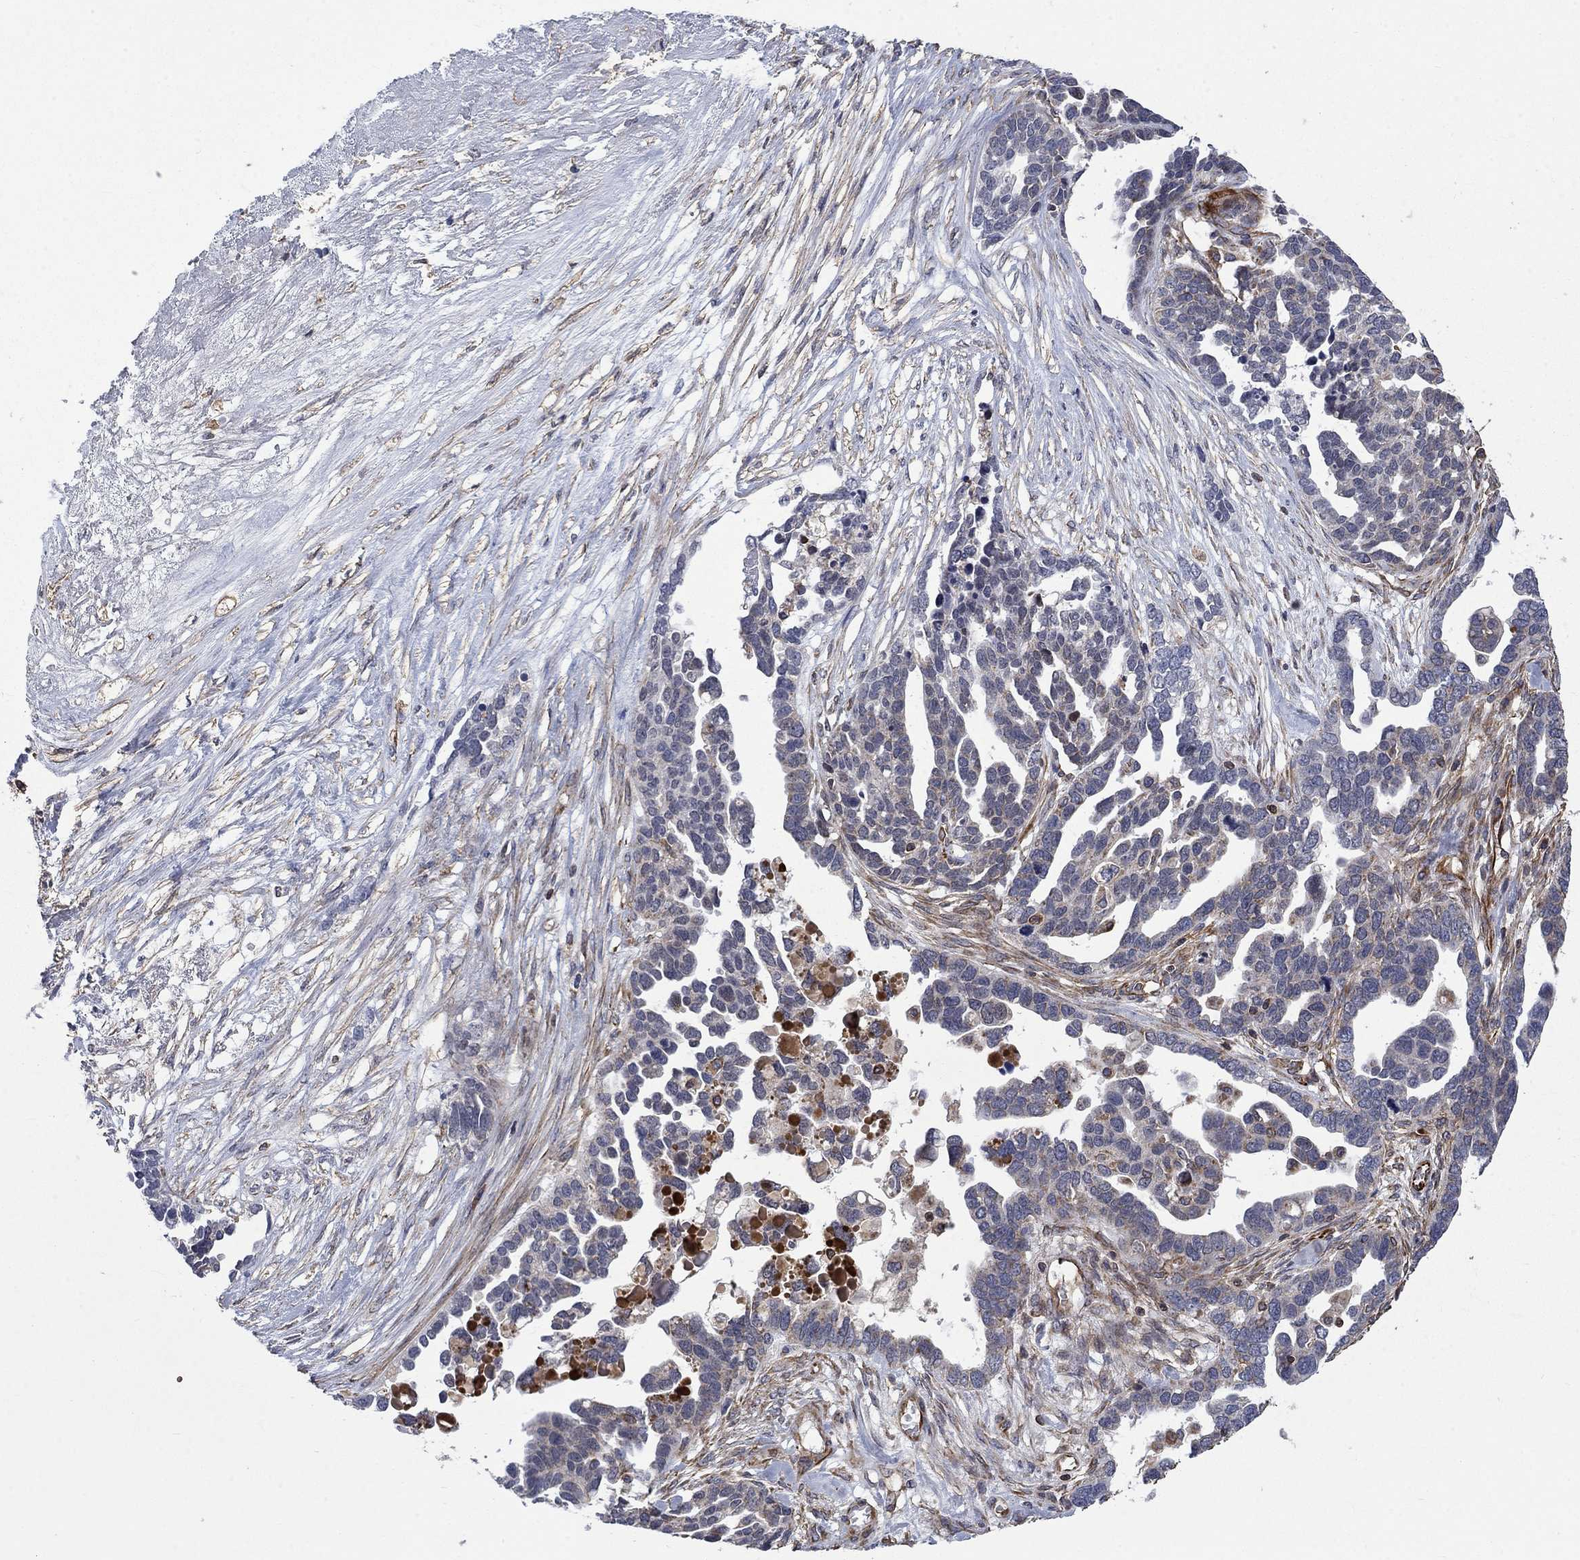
{"staining": {"intensity": "negative", "quantity": "none", "location": "none"}, "tissue": "ovarian cancer", "cell_type": "Tumor cells", "image_type": "cancer", "snomed": [{"axis": "morphology", "description": "Cystadenocarcinoma, serous, NOS"}, {"axis": "topography", "description": "Ovary"}], "caption": "There is no significant staining in tumor cells of ovarian cancer (serous cystadenocarcinoma).", "gene": "NDUFC1", "patient": {"sex": "female", "age": 54}}